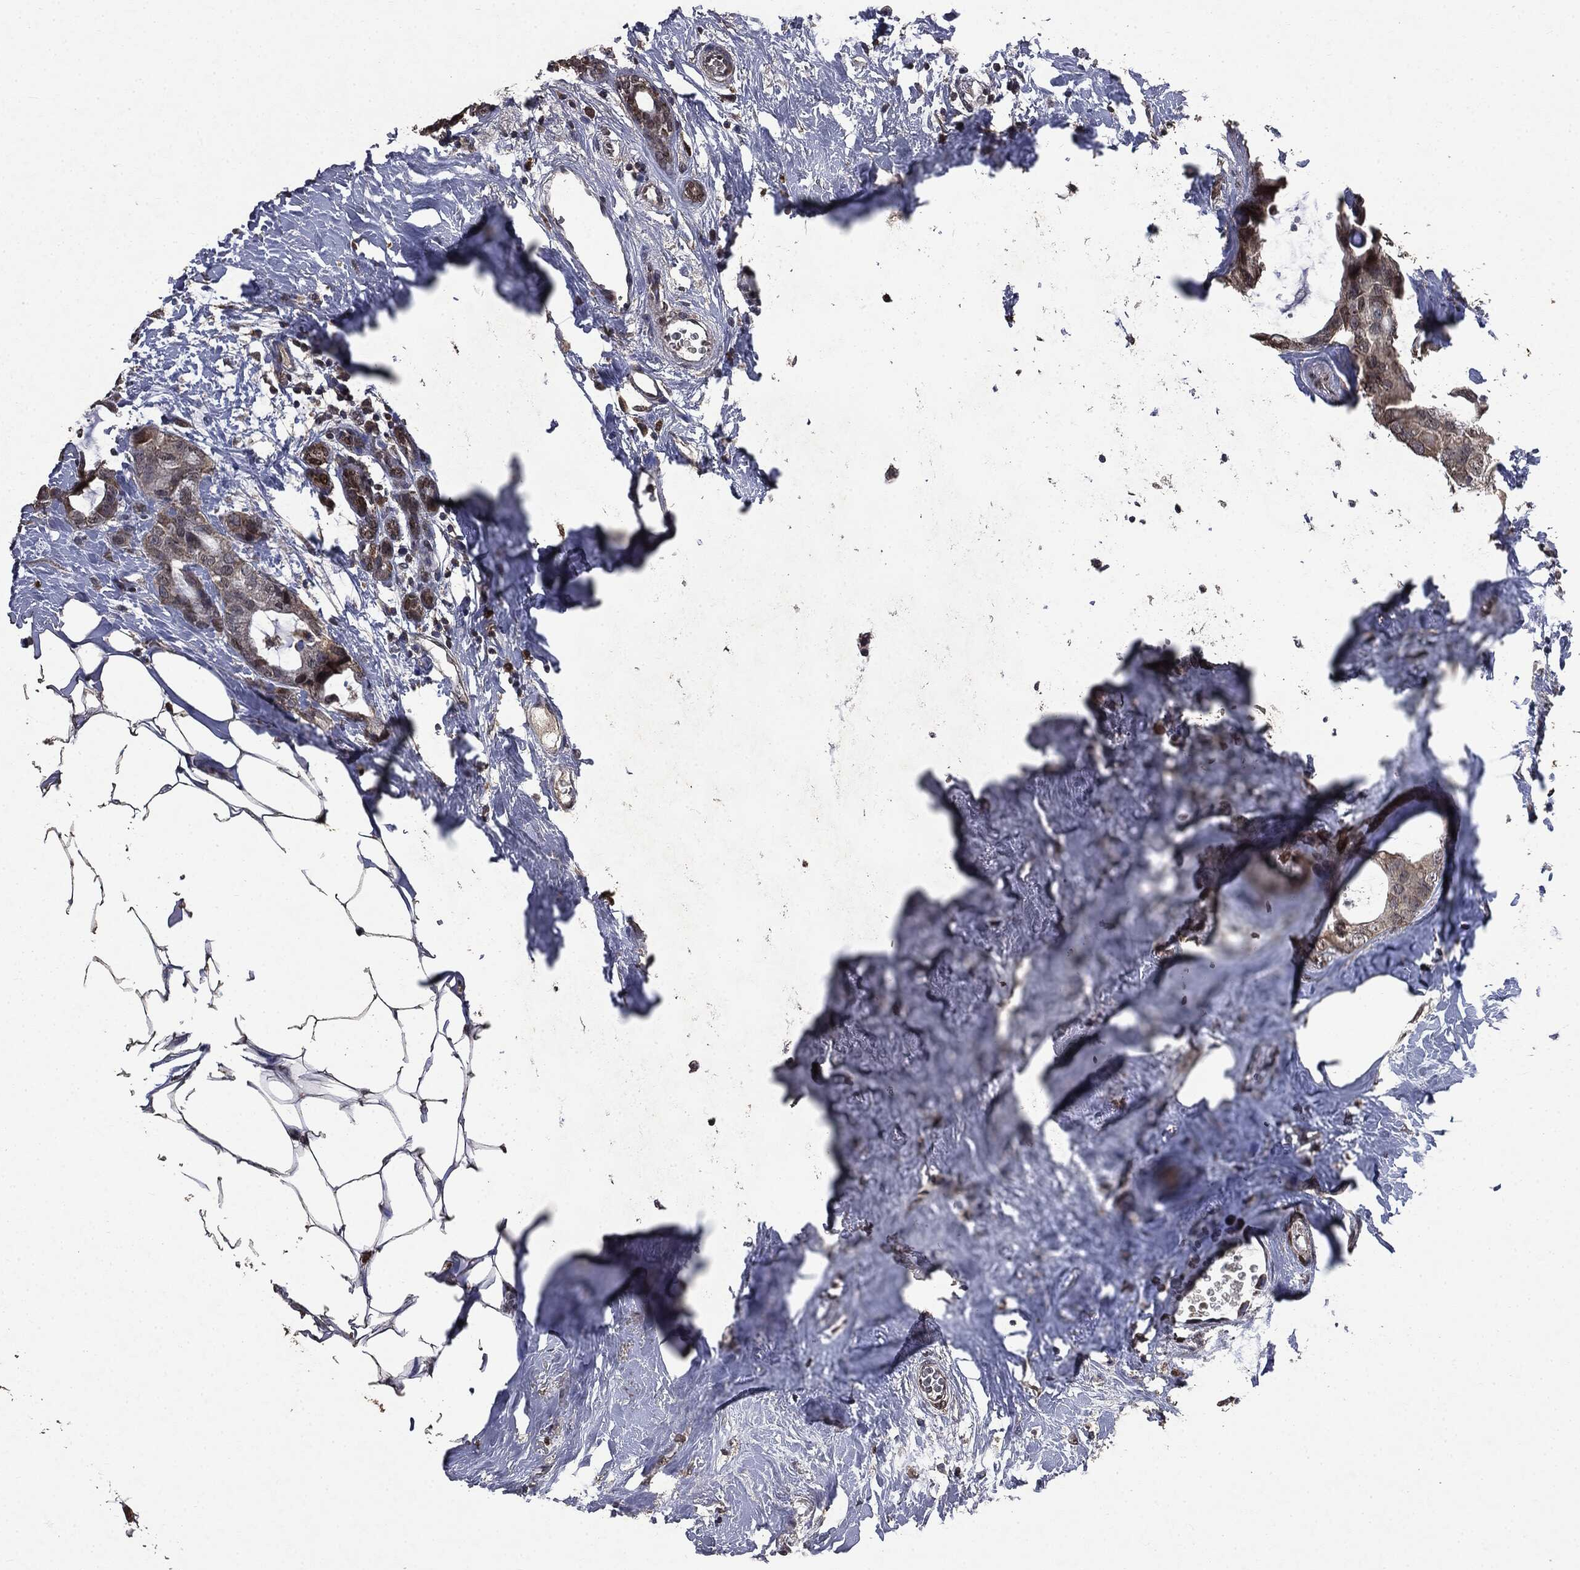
{"staining": {"intensity": "moderate", "quantity": "<25%", "location": "nuclear"}, "tissue": "breast cancer", "cell_type": "Tumor cells", "image_type": "cancer", "snomed": [{"axis": "morphology", "description": "Duct carcinoma"}, {"axis": "topography", "description": "Breast"}], "caption": "High-power microscopy captured an IHC histopathology image of breast cancer (invasive ductal carcinoma), revealing moderate nuclear expression in approximately <25% of tumor cells. (Stains: DAB (3,3'-diaminobenzidine) in brown, nuclei in blue, Microscopy: brightfield microscopy at high magnification).", "gene": "PPP6R2", "patient": {"sex": "female", "age": 45}}